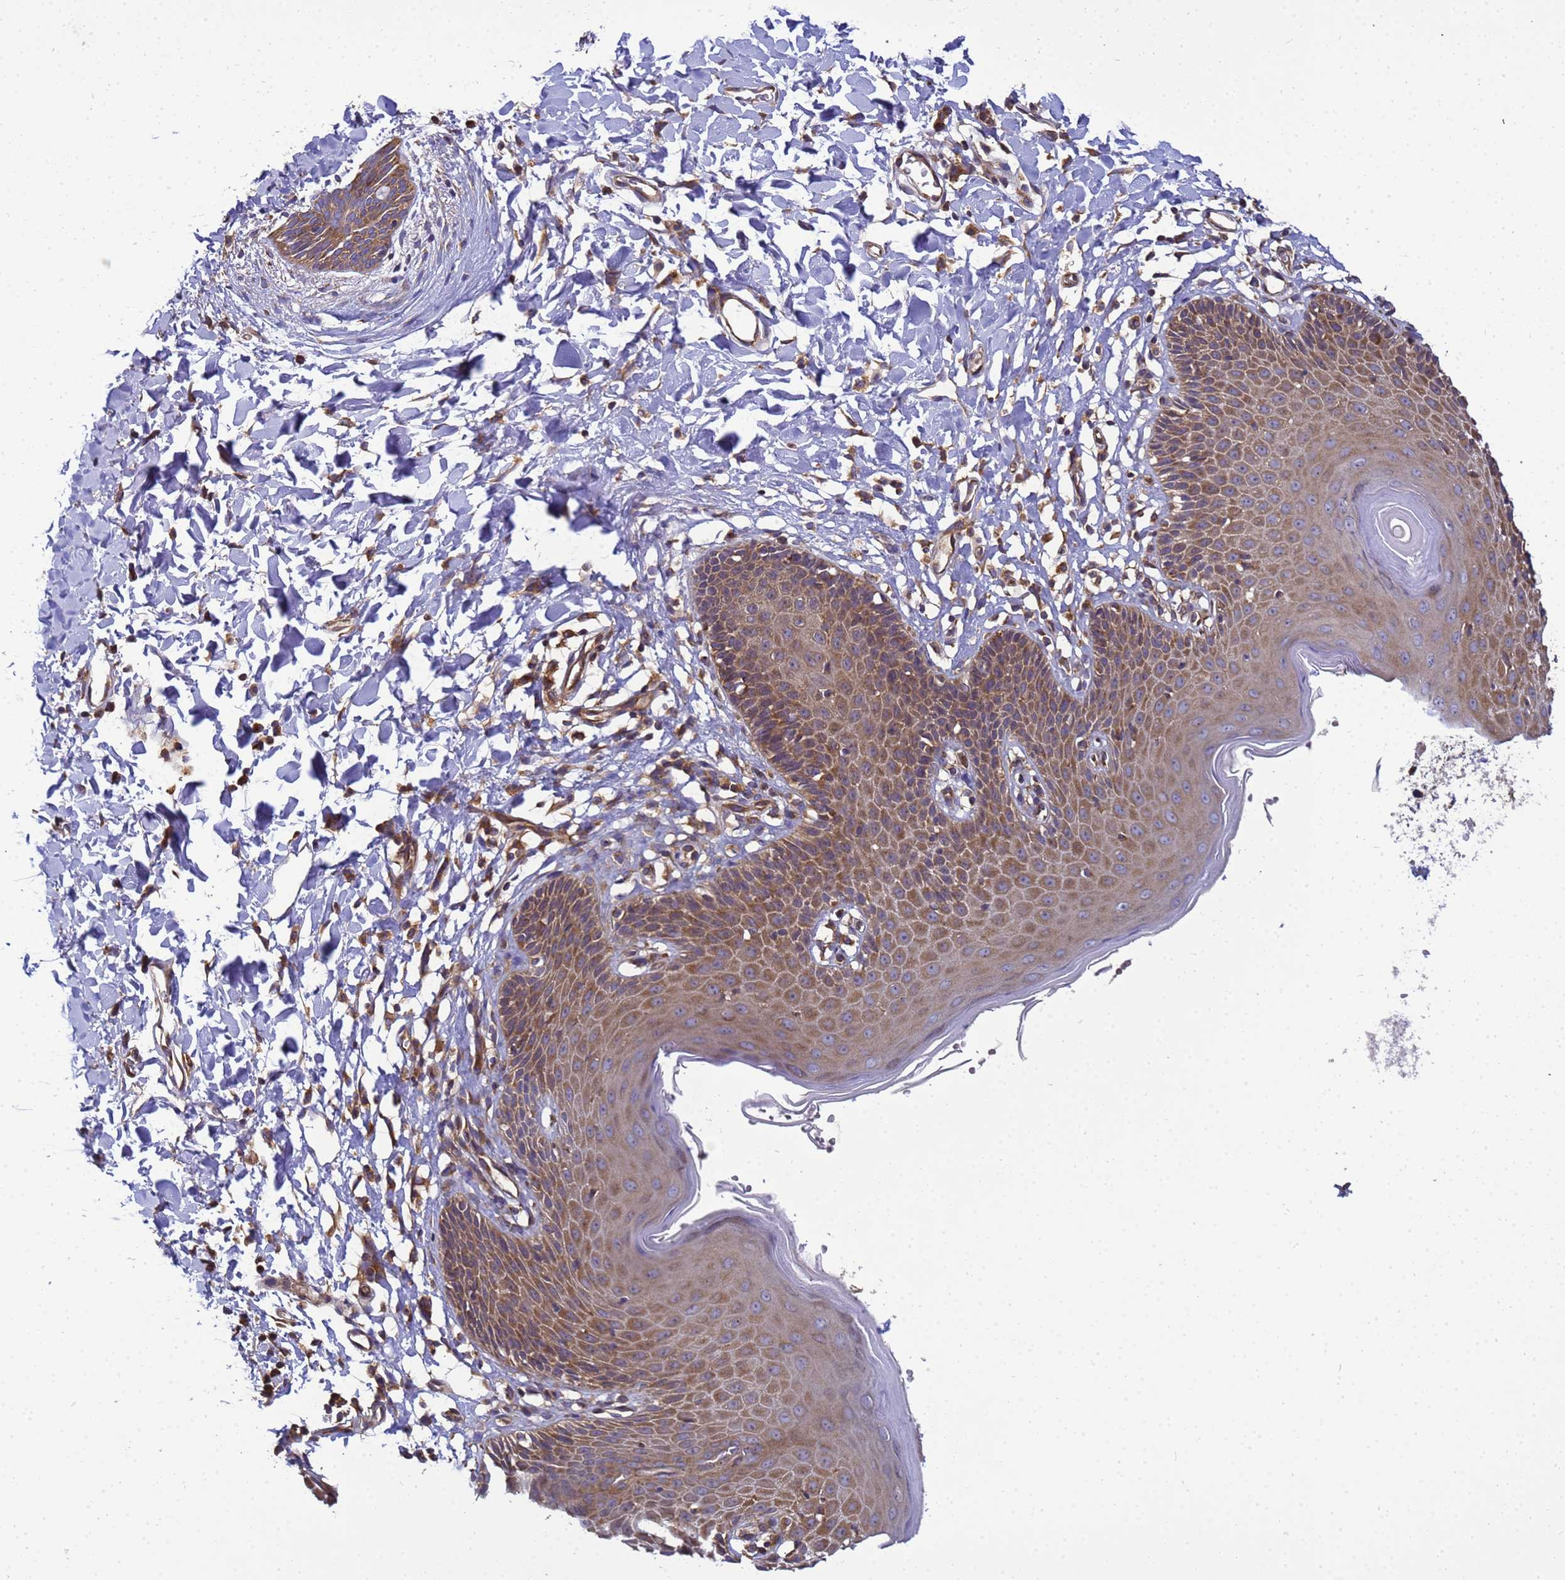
{"staining": {"intensity": "moderate", "quantity": ">75%", "location": "cytoplasmic/membranous"}, "tissue": "skin", "cell_type": "Epidermal cells", "image_type": "normal", "snomed": [{"axis": "morphology", "description": "Normal tissue, NOS"}, {"axis": "topography", "description": "Vulva"}], "caption": "Skin stained with DAB IHC shows medium levels of moderate cytoplasmic/membranous positivity in approximately >75% of epidermal cells.", "gene": "BECN1", "patient": {"sex": "female", "age": 68}}